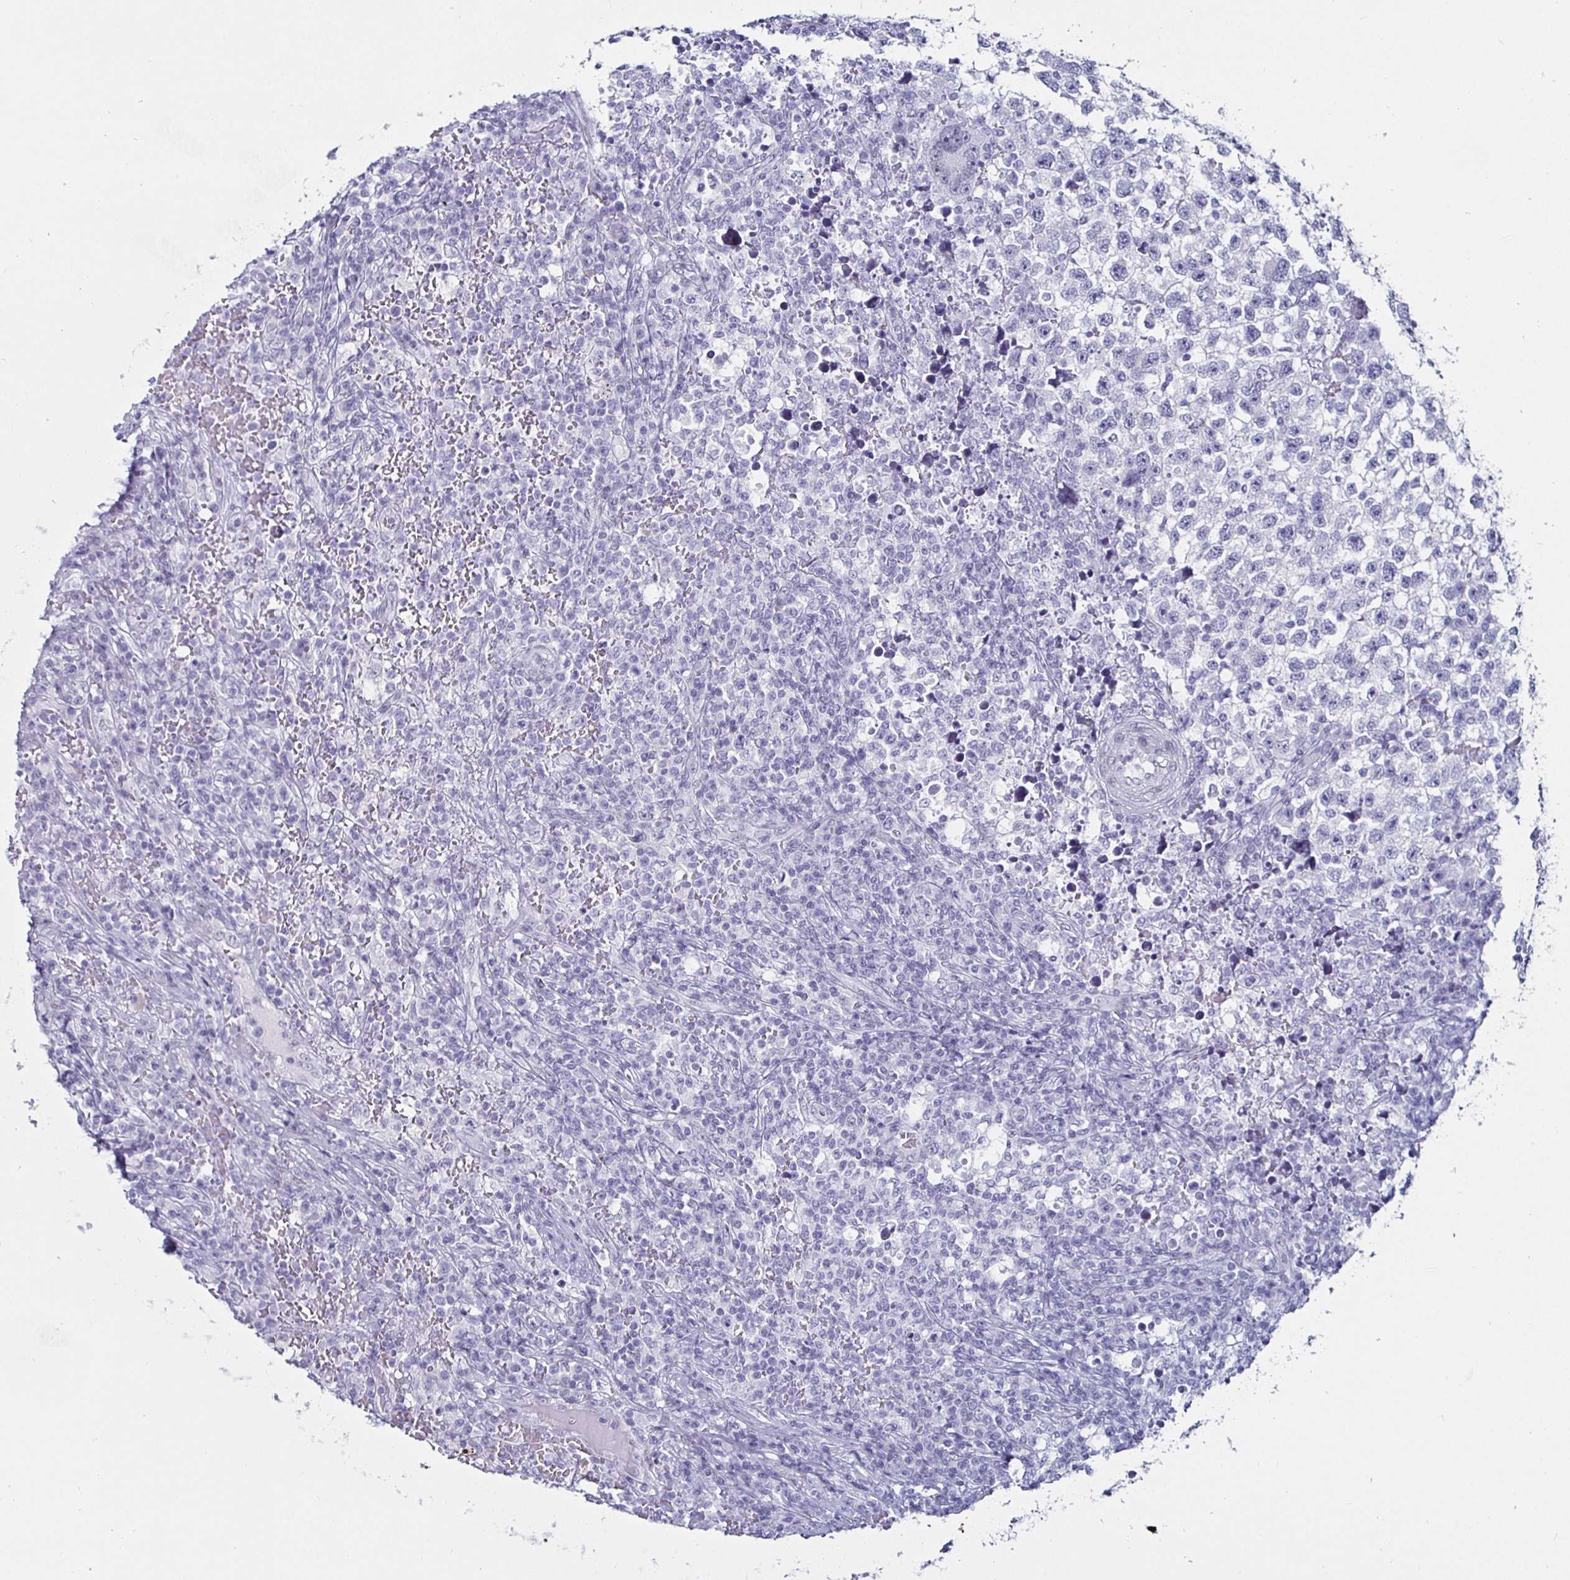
{"staining": {"intensity": "negative", "quantity": "none", "location": "none"}, "tissue": "testis cancer", "cell_type": "Tumor cells", "image_type": "cancer", "snomed": [{"axis": "morphology", "description": "Seminoma, NOS"}, {"axis": "topography", "description": "Testis"}], "caption": "The micrograph reveals no staining of tumor cells in testis cancer (seminoma). (Brightfield microscopy of DAB (3,3'-diaminobenzidine) immunohistochemistry (IHC) at high magnification).", "gene": "KRT4", "patient": {"sex": "male", "age": 22}}